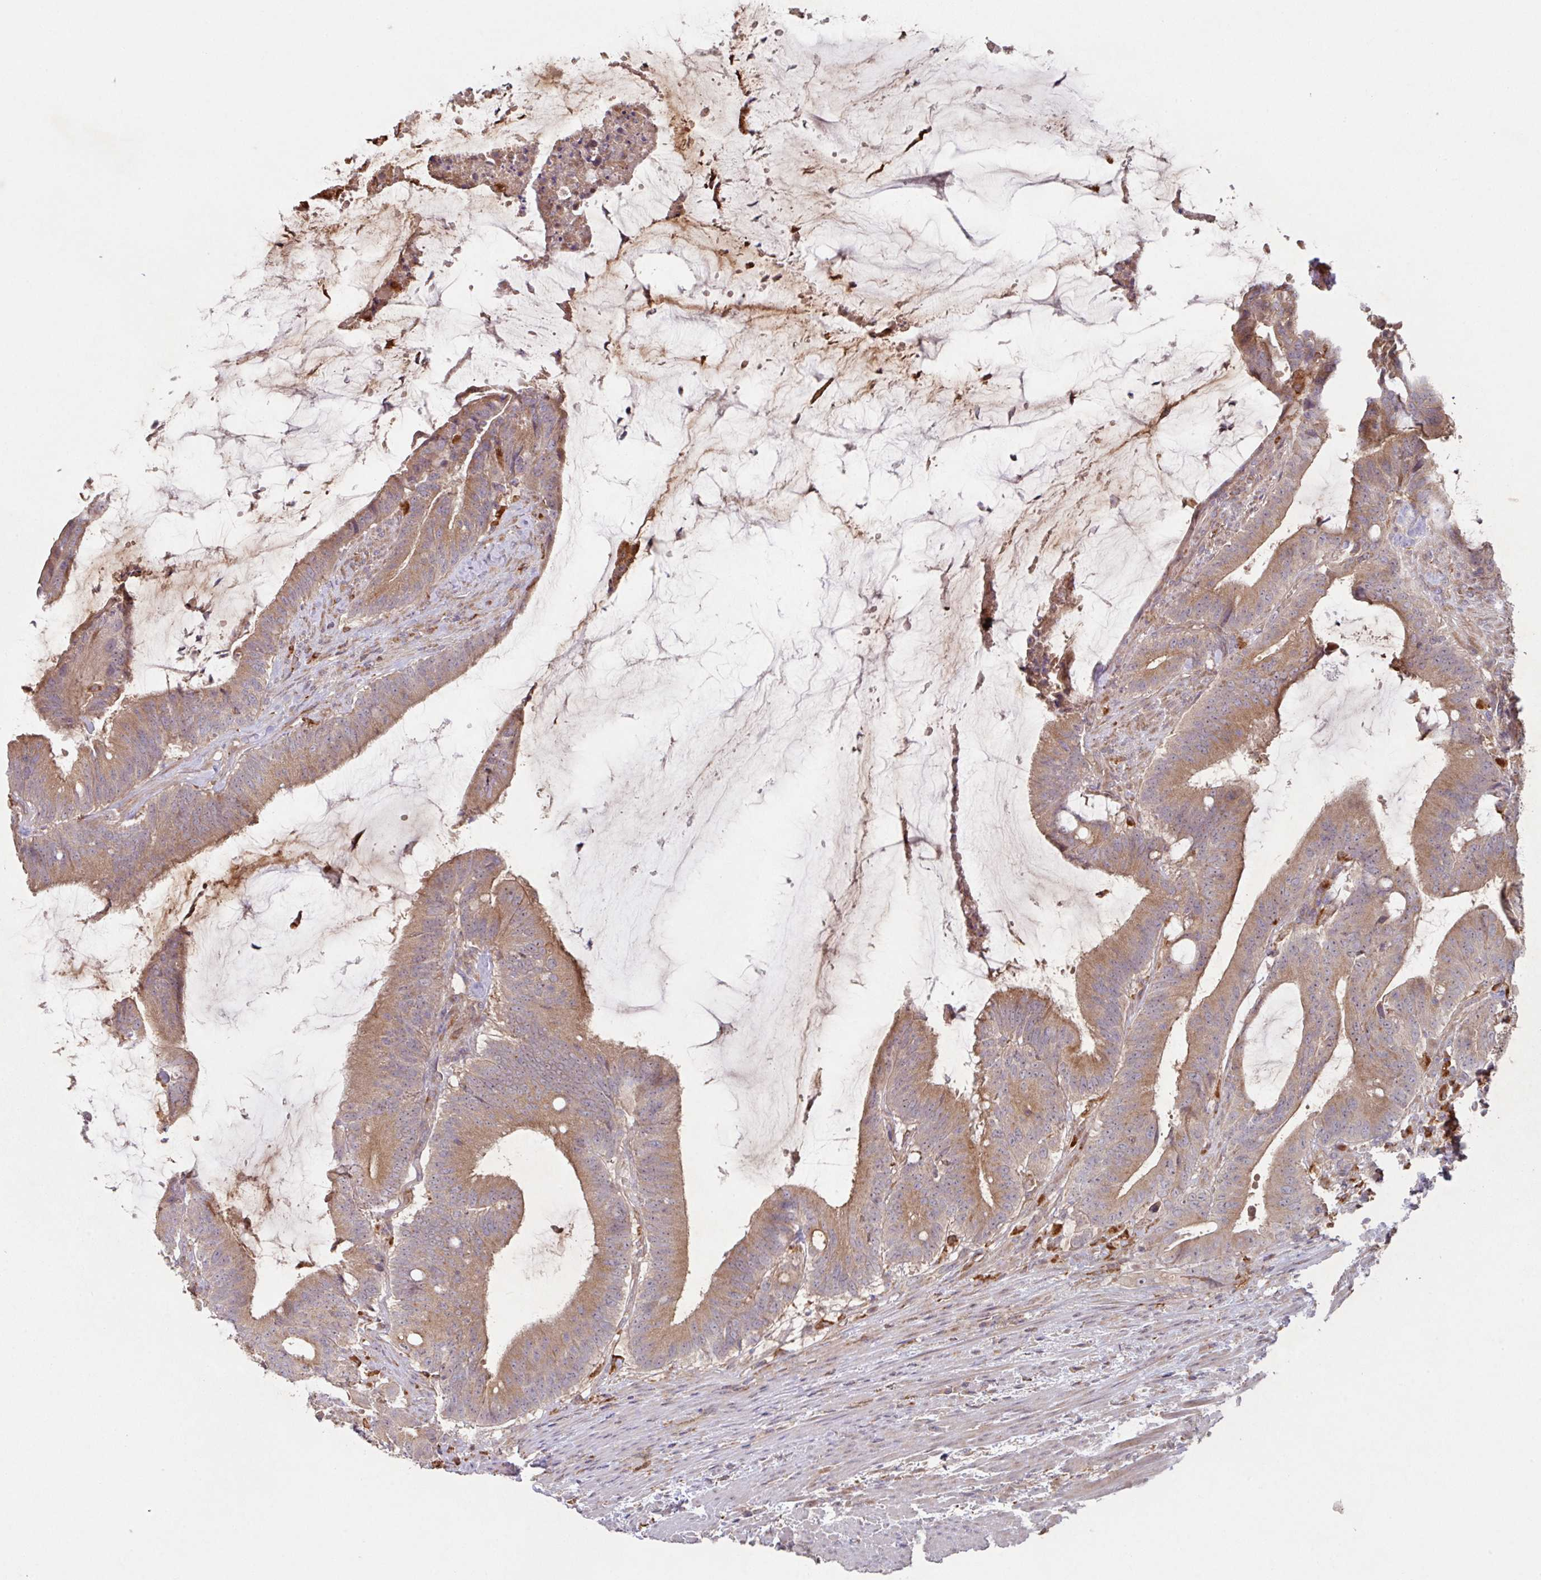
{"staining": {"intensity": "weak", "quantity": ">75%", "location": "cytoplasmic/membranous"}, "tissue": "colorectal cancer", "cell_type": "Tumor cells", "image_type": "cancer", "snomed": [{"axis": "morphology", "description": "Adenocarcinoma, NOS"}, {"axis": "topography", "description": "Colon"}], "caption": "Colorectal cancer was stained to show a protein in brown. There is low levels of weak cytoplasmic/membranous staining in approximately >75% of tumor cells.", "gene": "TRIM14", "patient": {"sex": "female", "age": 43}}